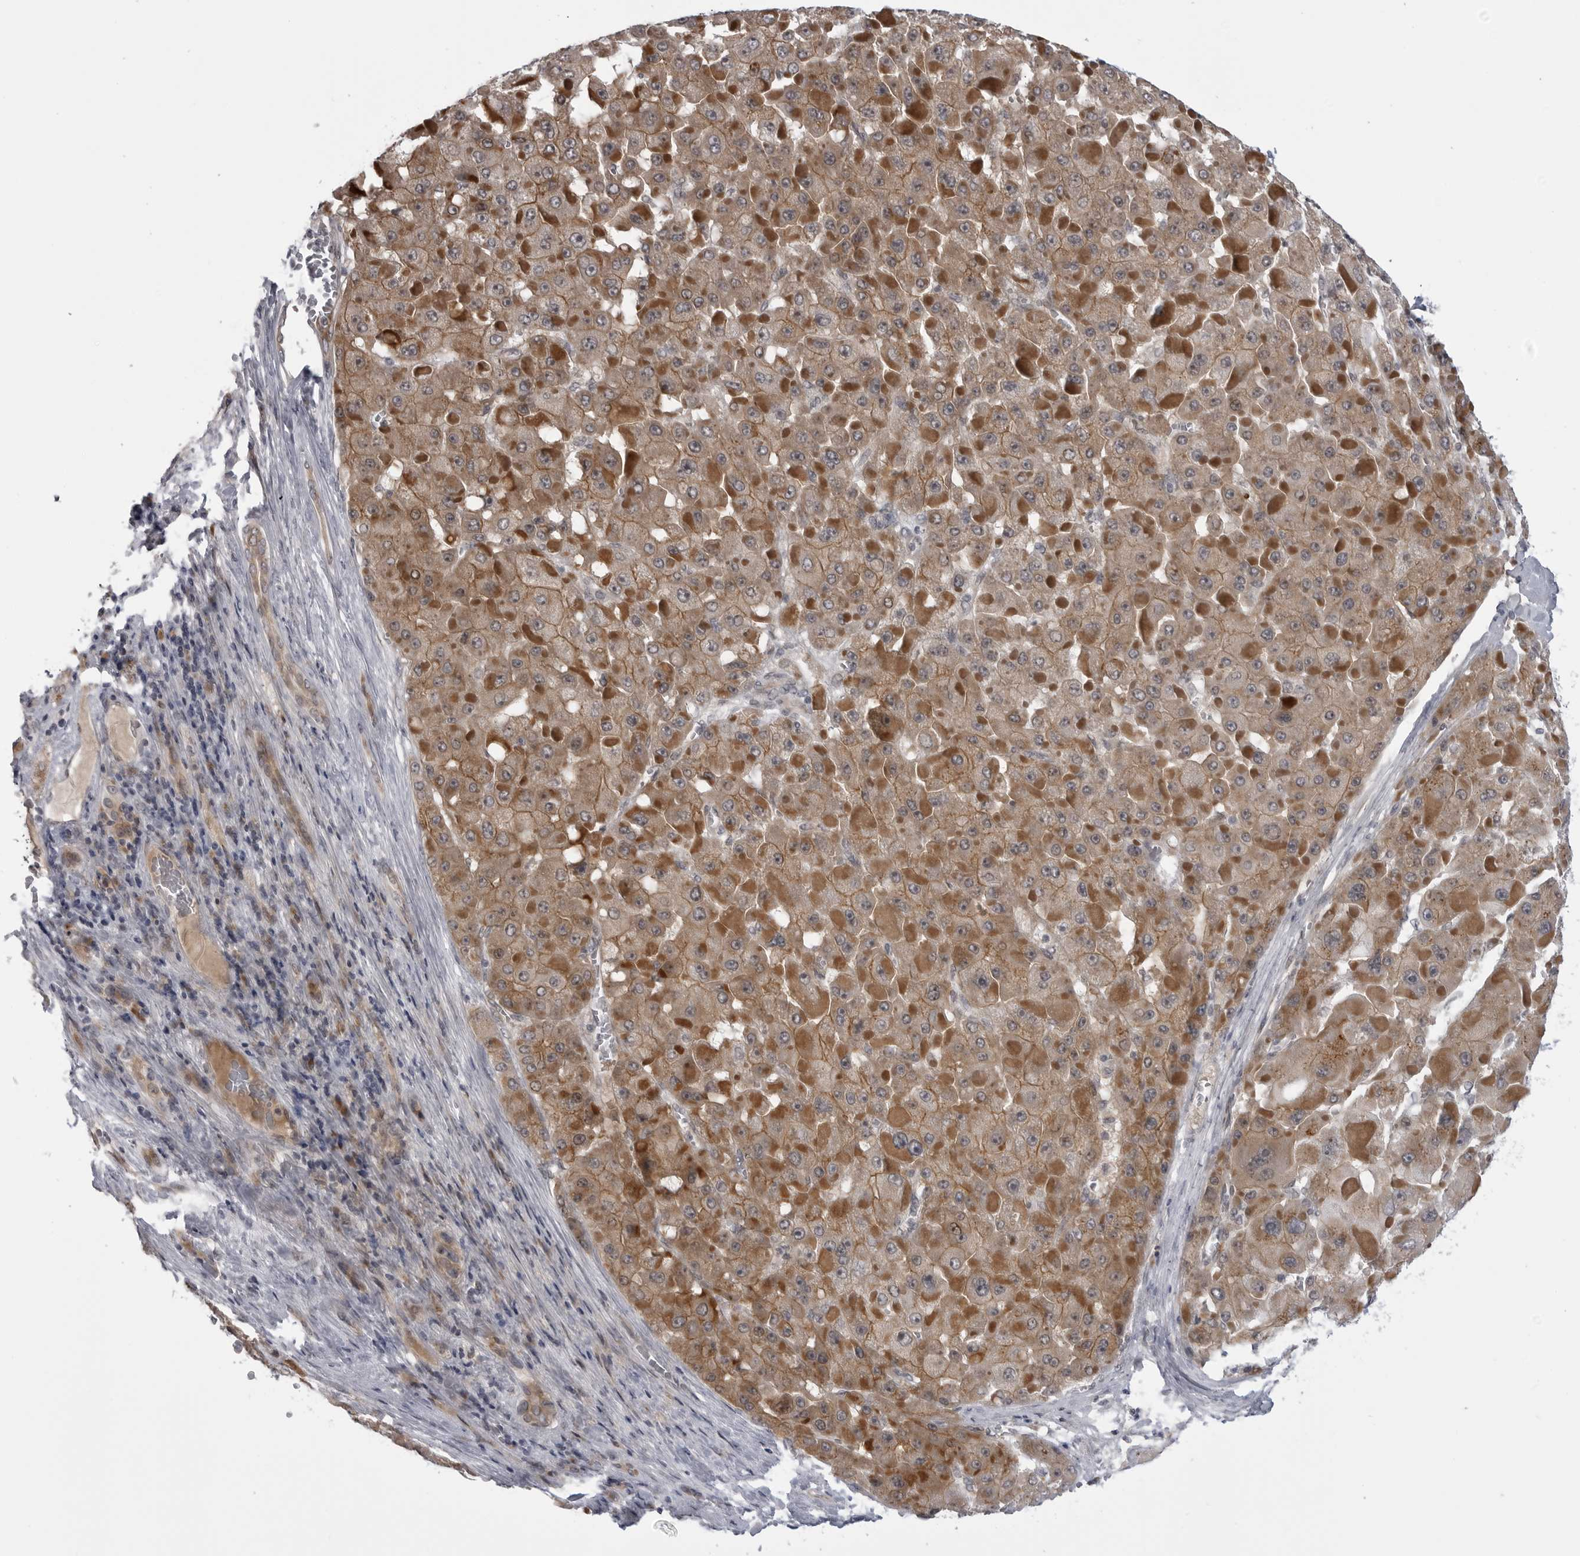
{"staining": {"intensity": "moderate", "quantity": ">75%", "location": "cytoplasmic/membranous"}, "tissue": "liver cancer", "cell_type": "Tumor cells", "image_type": "cancer", "snomed": [{"axis": "morphology", "description": "Carcinoma, Hepatocellular, NOS"}, {"axis": "topography", "description": "Liver"}], "caption": "A photomicrograph showing moderate cytoplasmic/membranous positivity in approximately >75% of tumor cells in liver hepatocellular carcinoma, as visualized by brown immunohistochemical staining.", "gene": "LRRC45", "patient": {"sex": "female", "age": 73}}